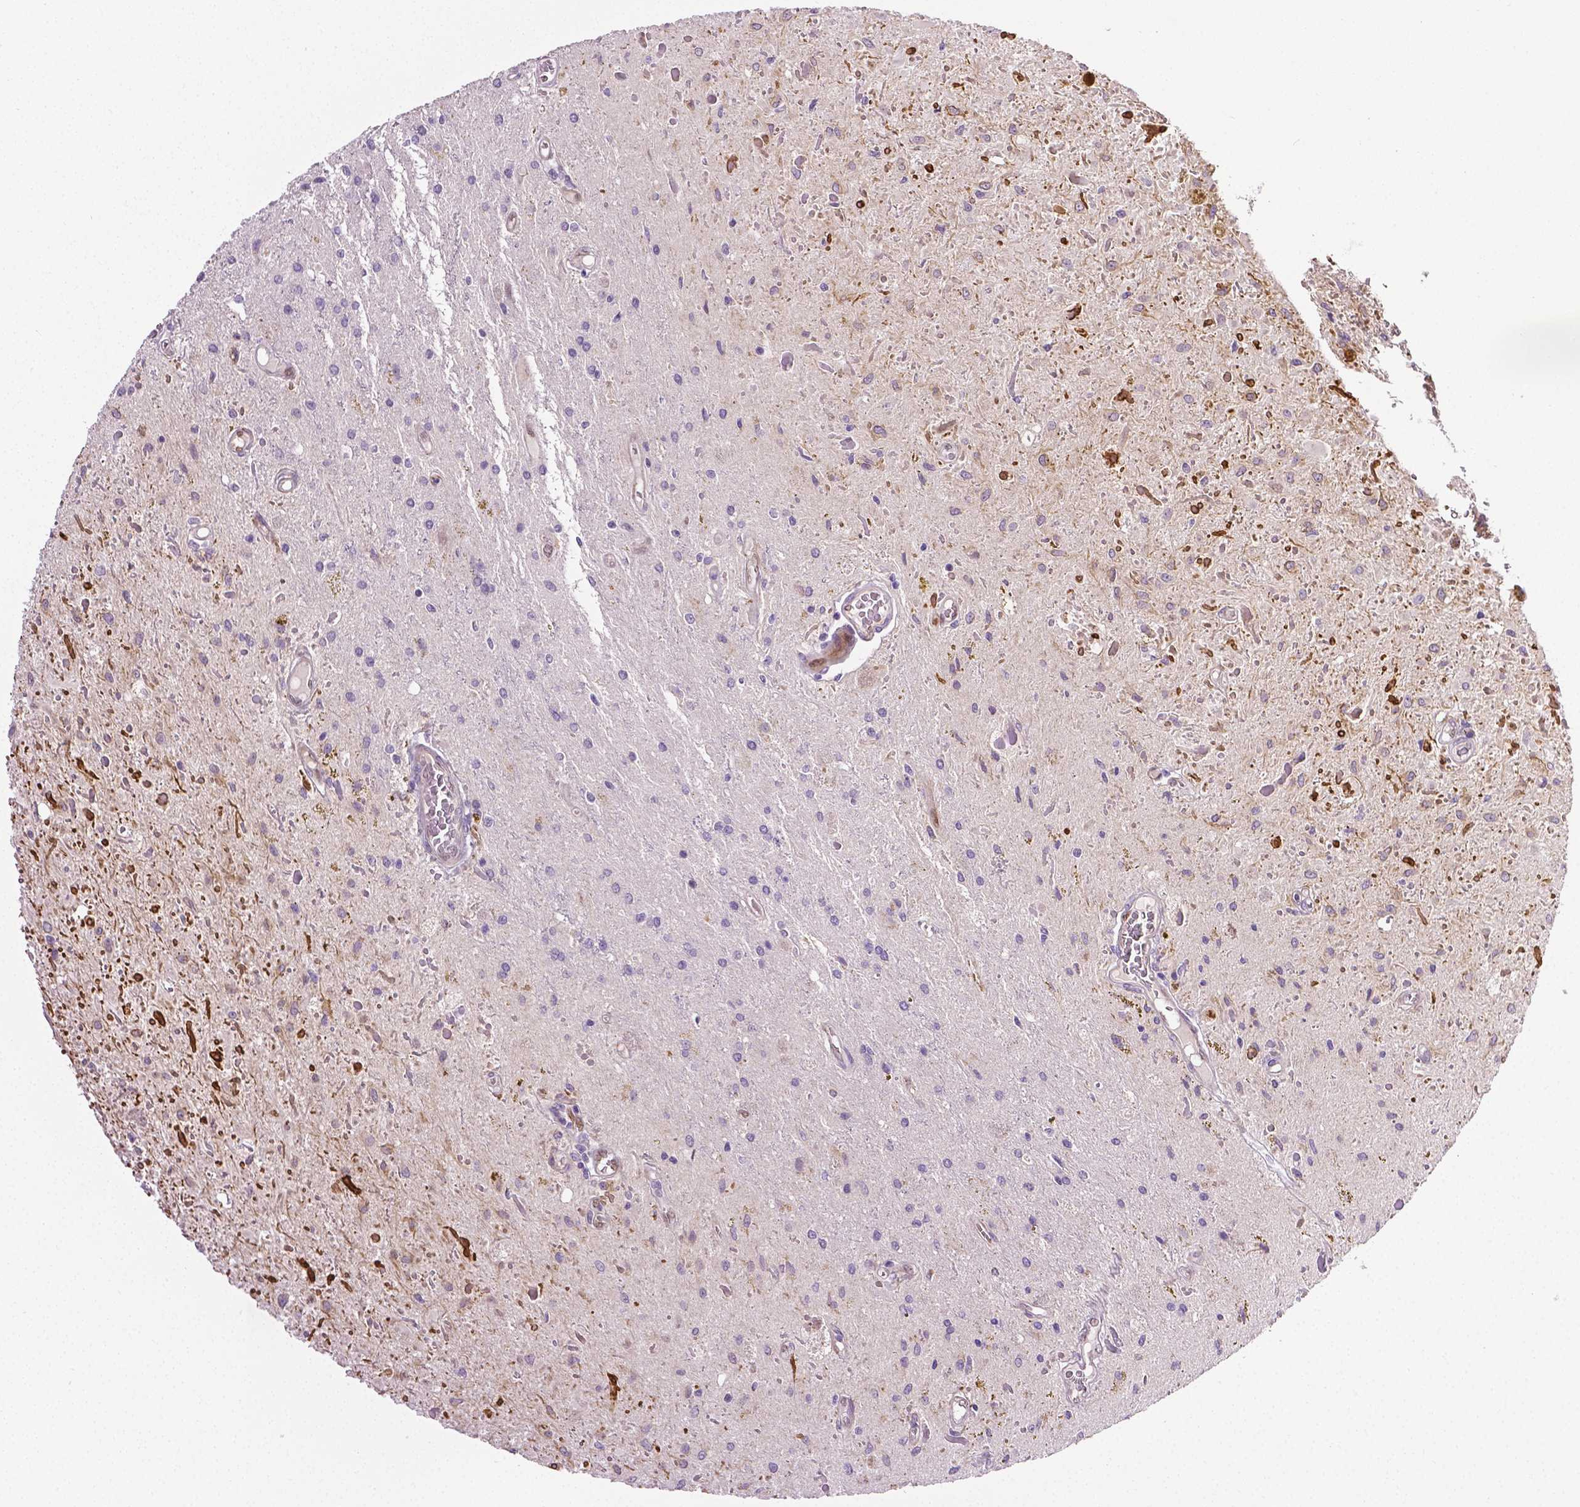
{"staining": {"intensity": "negative", "quantity": "none", "location": "none"}, "tissue": "glioma", "cell_type": "Tumor cells", "image_type": "cancer", "snomed": [{"axis": "morphology", "description": "Glioma, malignant, Low grade"}, {"axis": "topography", "description": "Cerebellum"}], "caption": "Malignant glioma (low-grade) was stained to show a protein in brown. There is no significant positivity in tumor cells.", "gene": "PTGER3", "patient": {"sex": "female", "age": 14}}